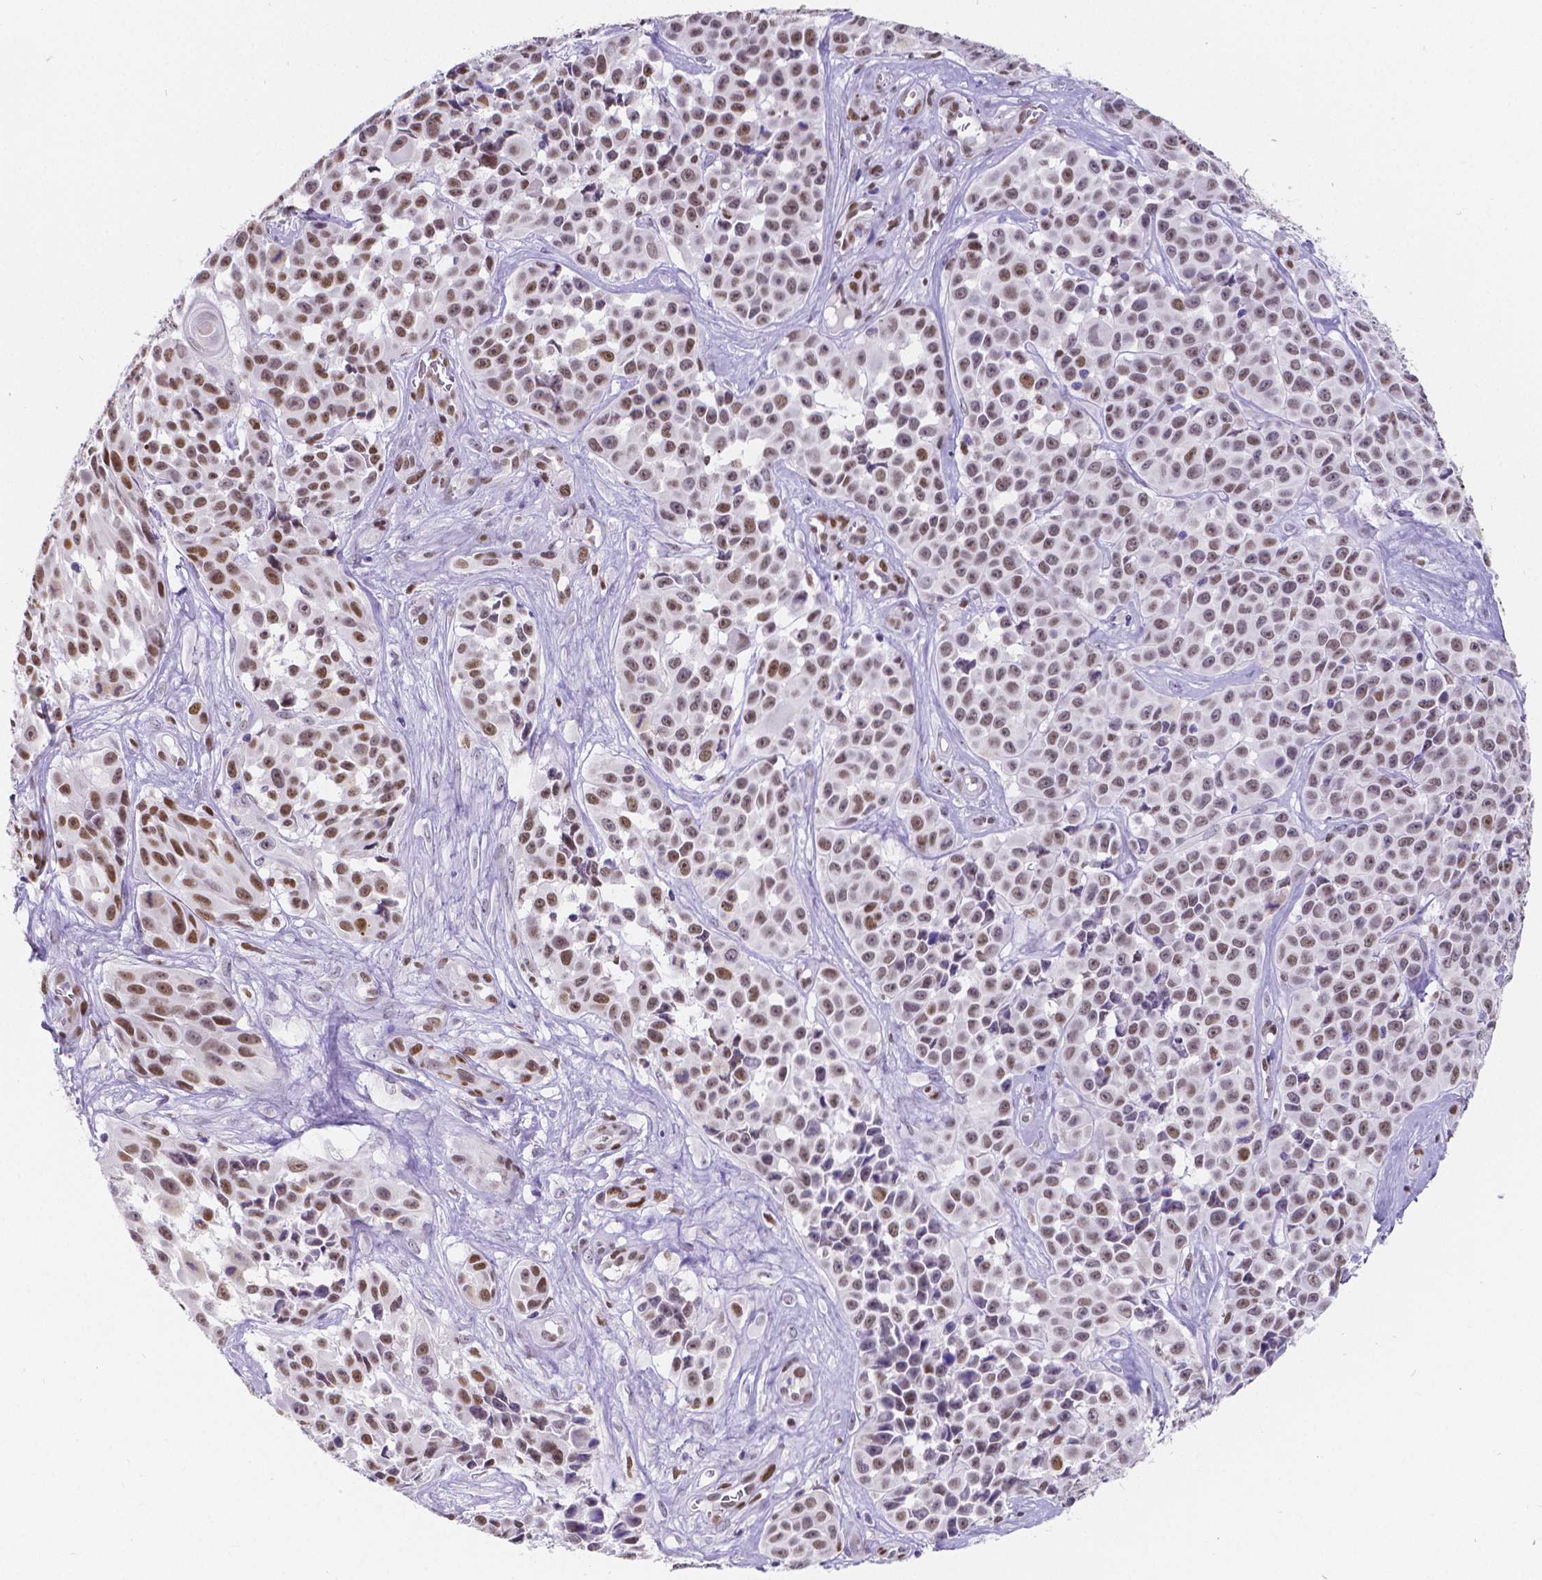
{"staining": {"intensity": "moderate", "quantity": "25%-75%", "location": "nuclear"}, "tissue": "melanoma", "cell_type": "Tumor cells", "image_type": "cancer", "snomed": [{"axis": "morphology", "description": "Malignant melanoma, NOS"}, {"axis": "topography", "description": "Skin"}], "caption": "Immunohistochemistry (DAB) staining of malignant melanoma exhibits moderate nuclear protein positivity in approximately 25%-75% of tumor cells. The protein is shown in brown color, while the nuclei are stained blue.", "gene": "MEF2C", "patient": {"sex": "female", "age": 88}}